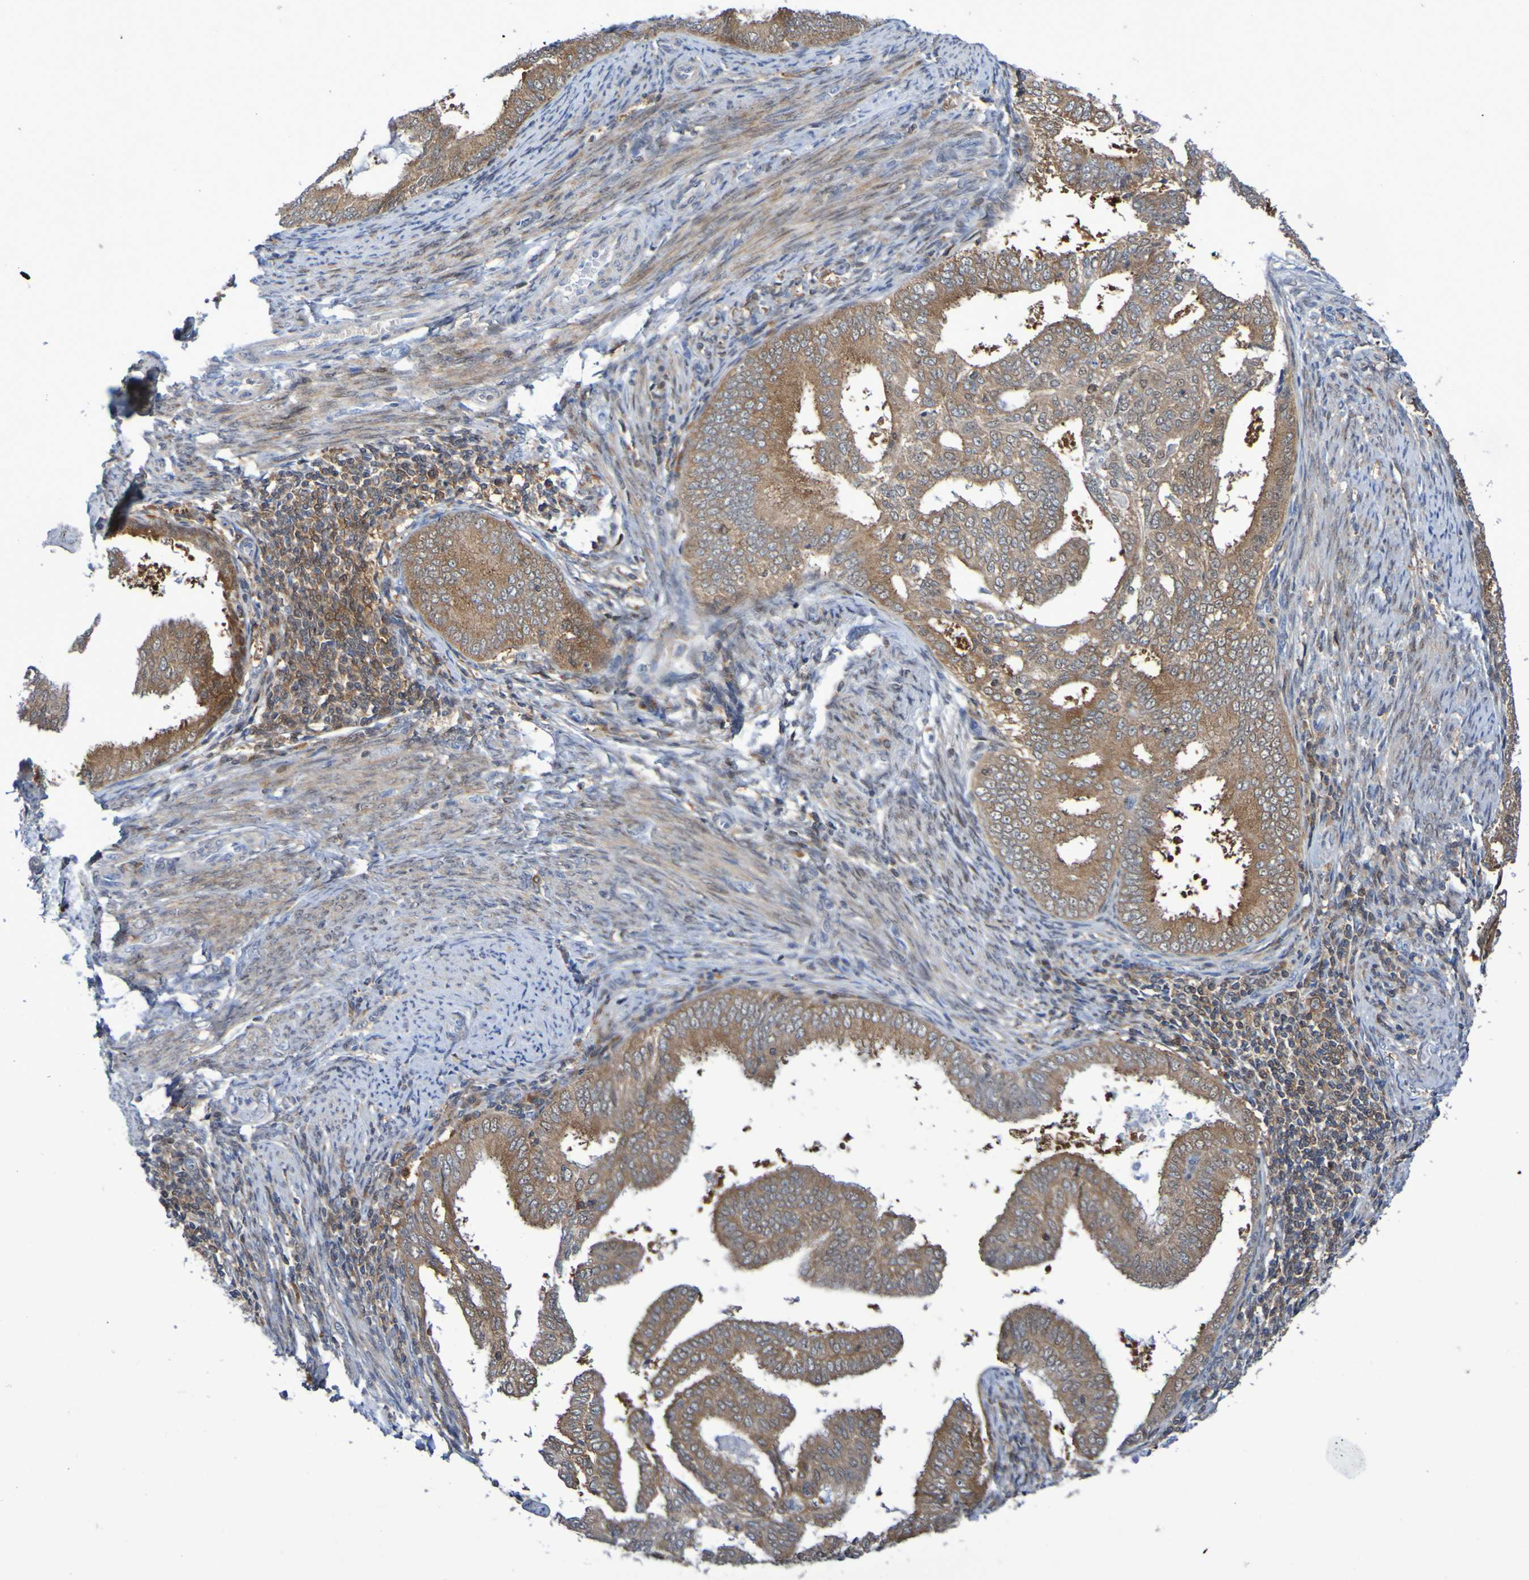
{"staining": {"intensity": "moderate", "quantity": ">75%", "location": "cytoplasmic/membranous"}, "tissue": "endometrial cancer", "cell_type": "Tumor cells", "image_type": "cancer", "snomed": [{"axis": "morphology", "description": "Adenocarcinoma, NOS"}, {"axis": "topography", "description": "Endometrium"}], "caption": "This image exhibits immunohistochemistry staining of endometrial adenocarcinoma, with medium moderate cytoplasmic/membranous expression in approximately >75% of tumor cells.", "gene": "ATIC", "patient": {"sex": "female", "age": 58}}